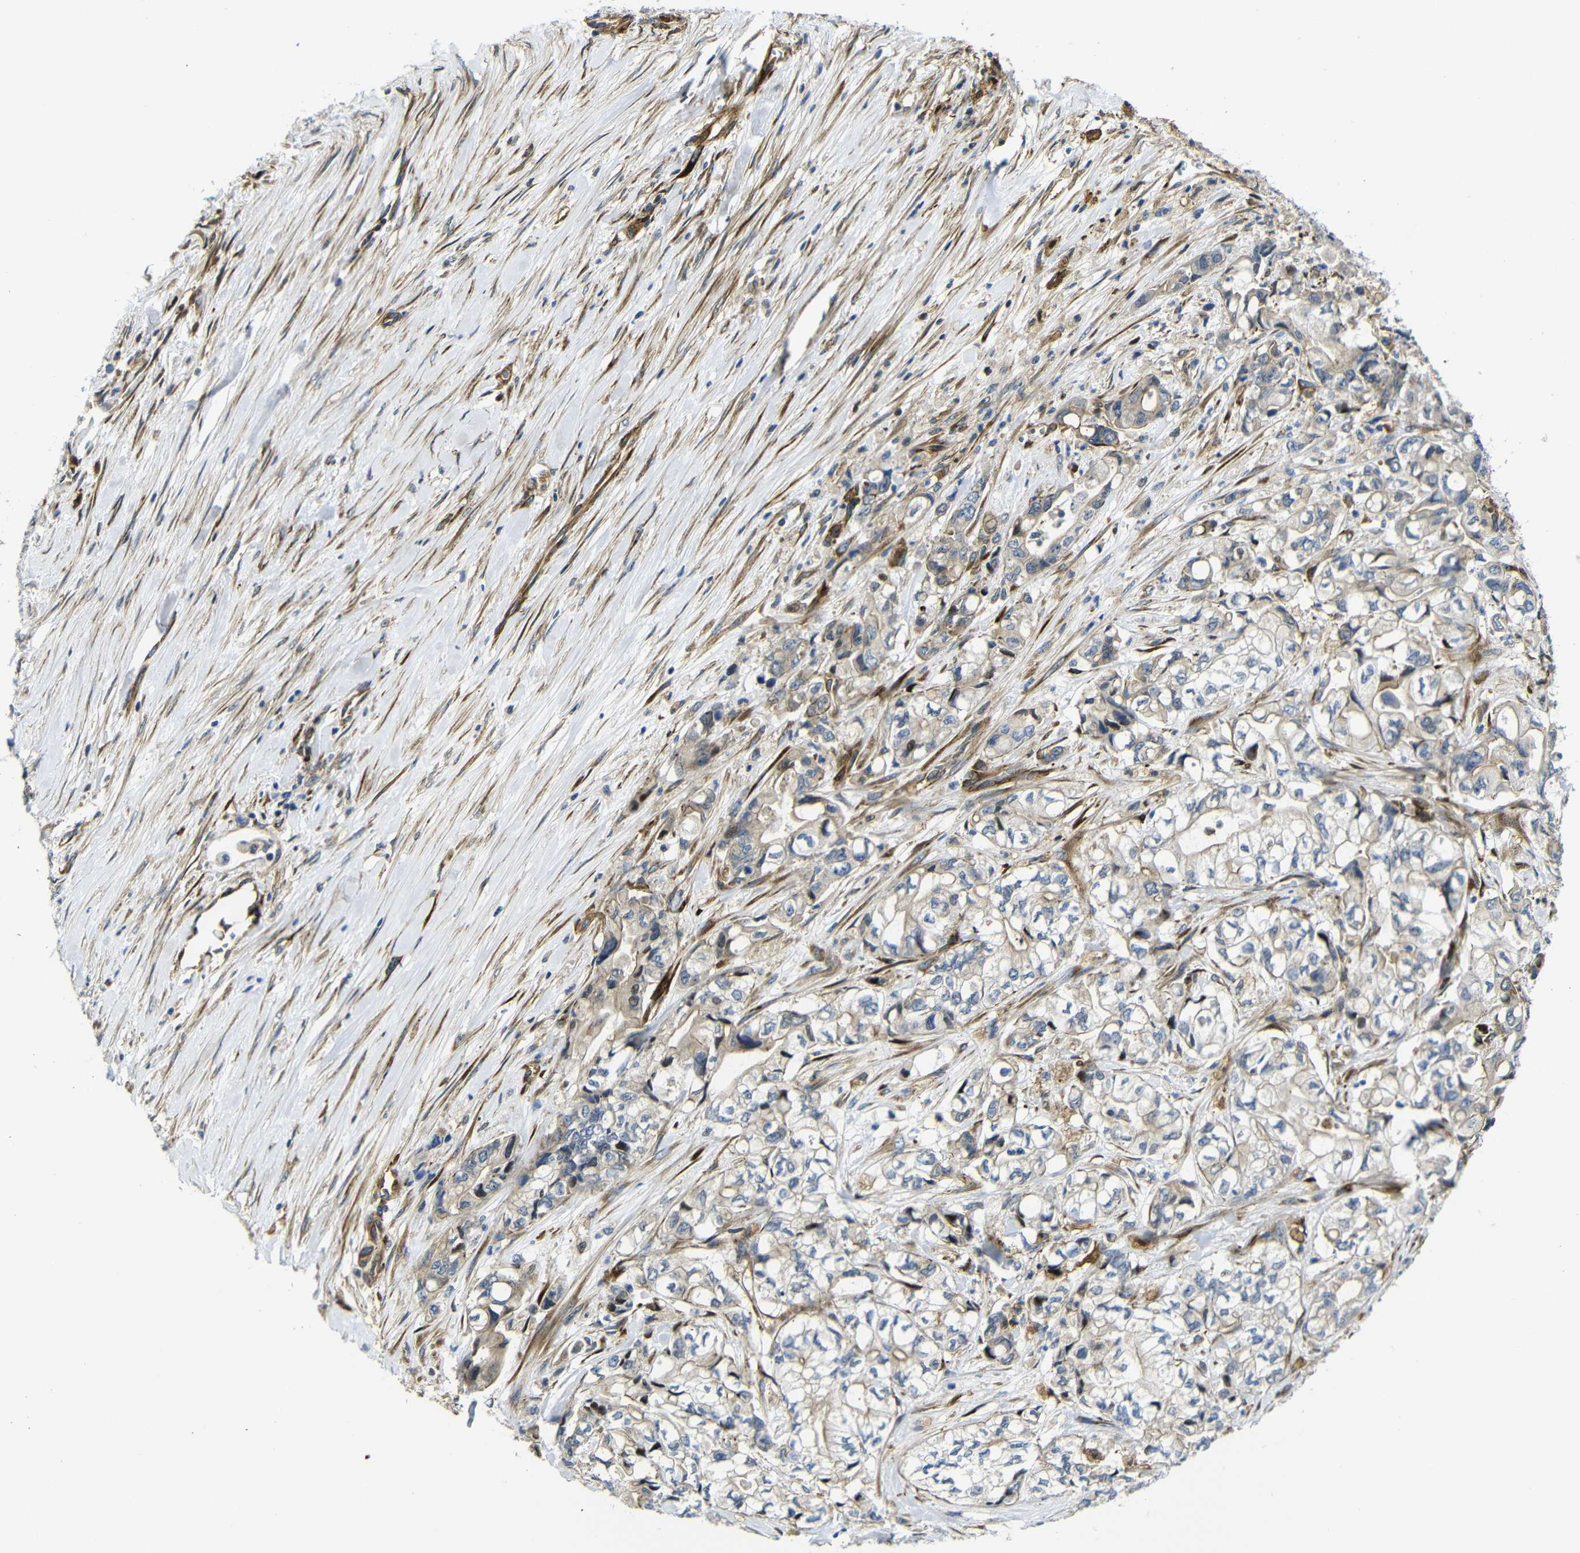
{"staining": {"intensity": "negative", "quantity": "none", "location": "none"}, "tissue": "pancreatic cancer", "cell_type": "Tumor cells", "image_type": "cancer", "snomed": [{"axis": "morphology", "description": "Adenocarcinoma, NOS"}, {"axis": "topography", "description": "Pancreas"}], "caption": "Human adenocarcinoma (pancreatic) stained for a protein using immunohistochemistry shows no positivity in tumor cells.", "gene": "PARP14", "patient": {"sex": "male", "age": 79}}